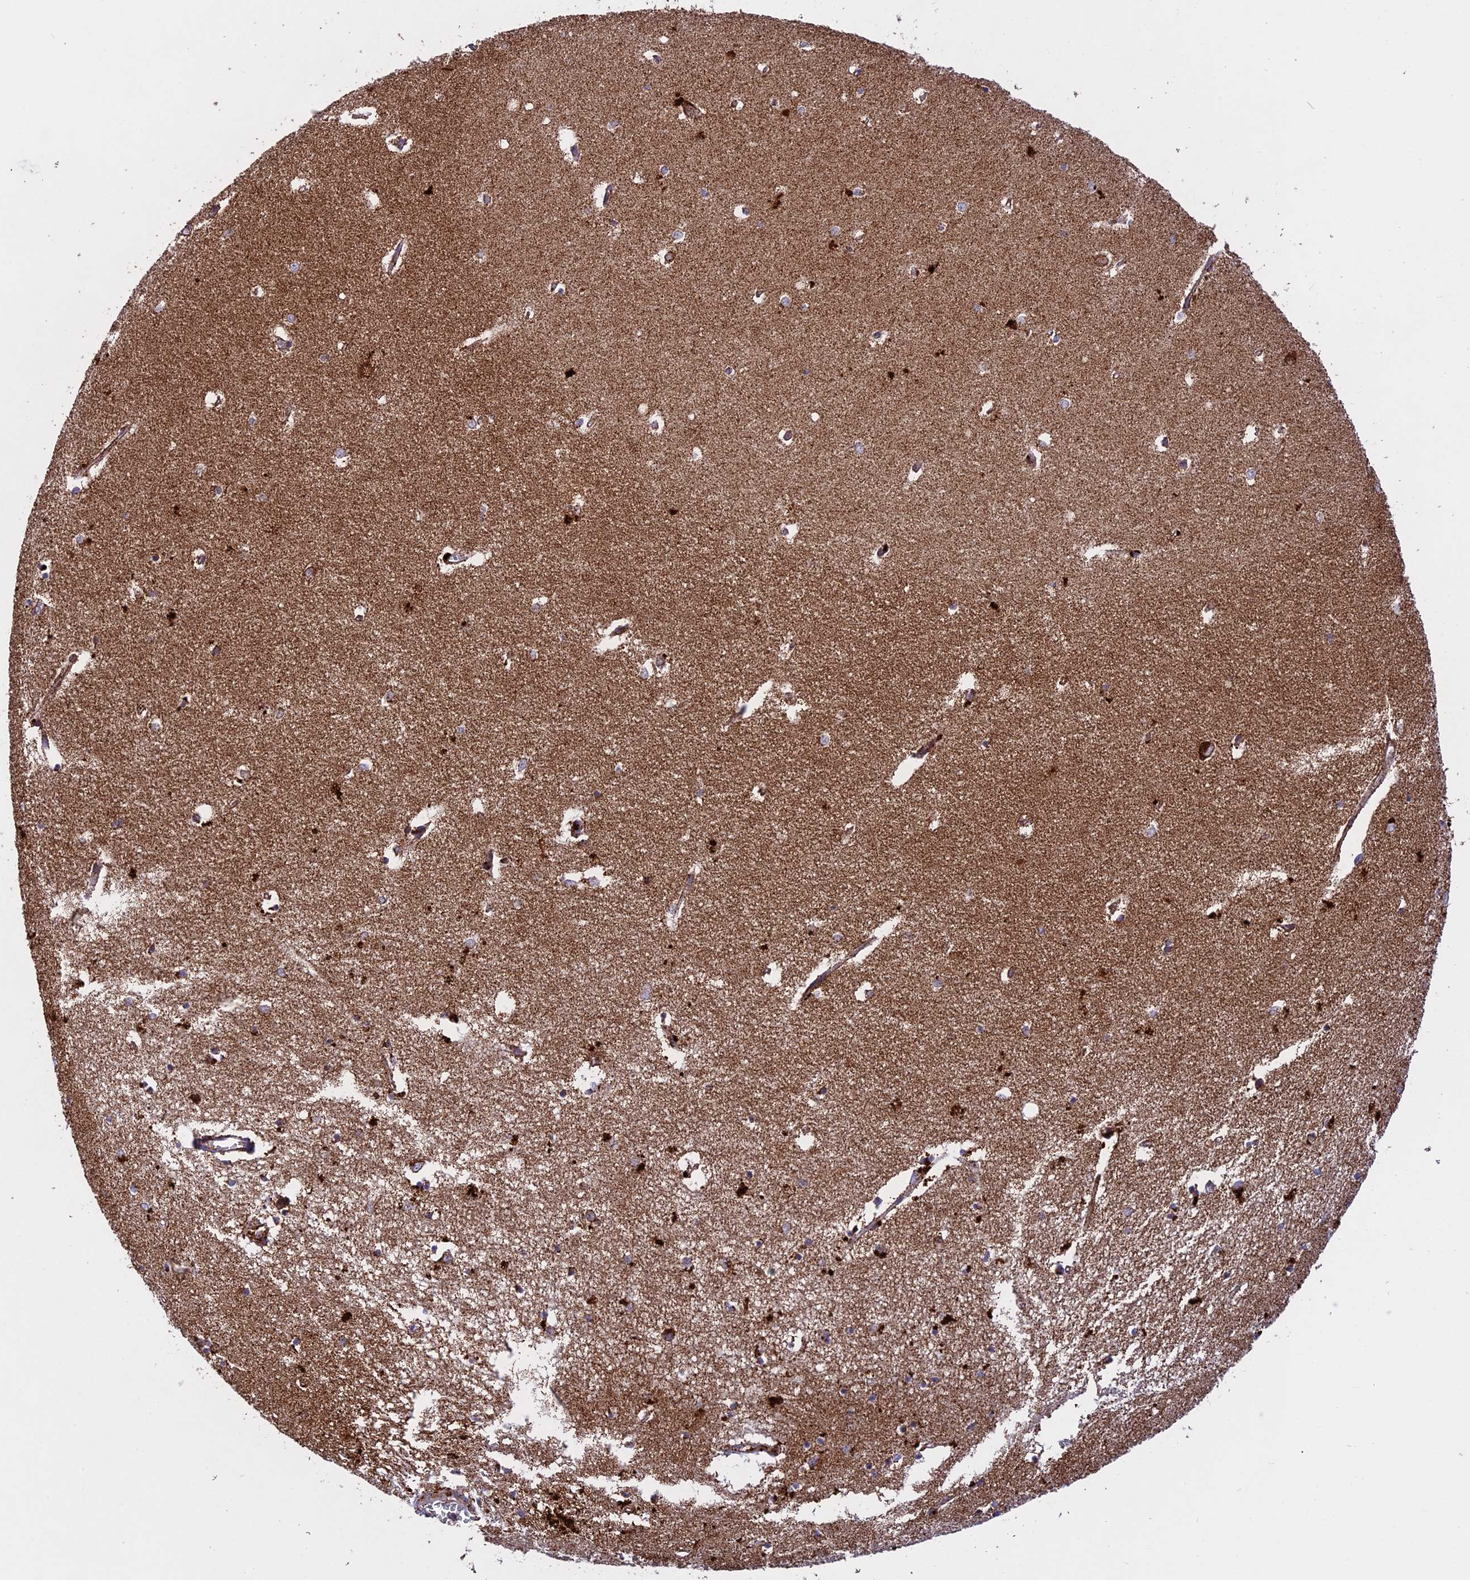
{"staining": {"intensity": "strong", "quantity": "<25%", "location": "cytoplasmic/membranous"}, "tissue": "hippocampus", "cell_type": "Glial cells", "image_type": "normal", "snomed": [{"axis": "morphology", "description": "Normal tissue, NOS"}, {"axis": "topography", "description": "Hippocampus"}], "caption": "Glial cells show medium levels of strong cytoplasmic/membranous positivity in approximately <25% of cells in normal hippocampus. (IHC, brightfield microscopy, high magnification).", "gene": "UQCRB", "patient": {"sex": "female", "age": 64}}